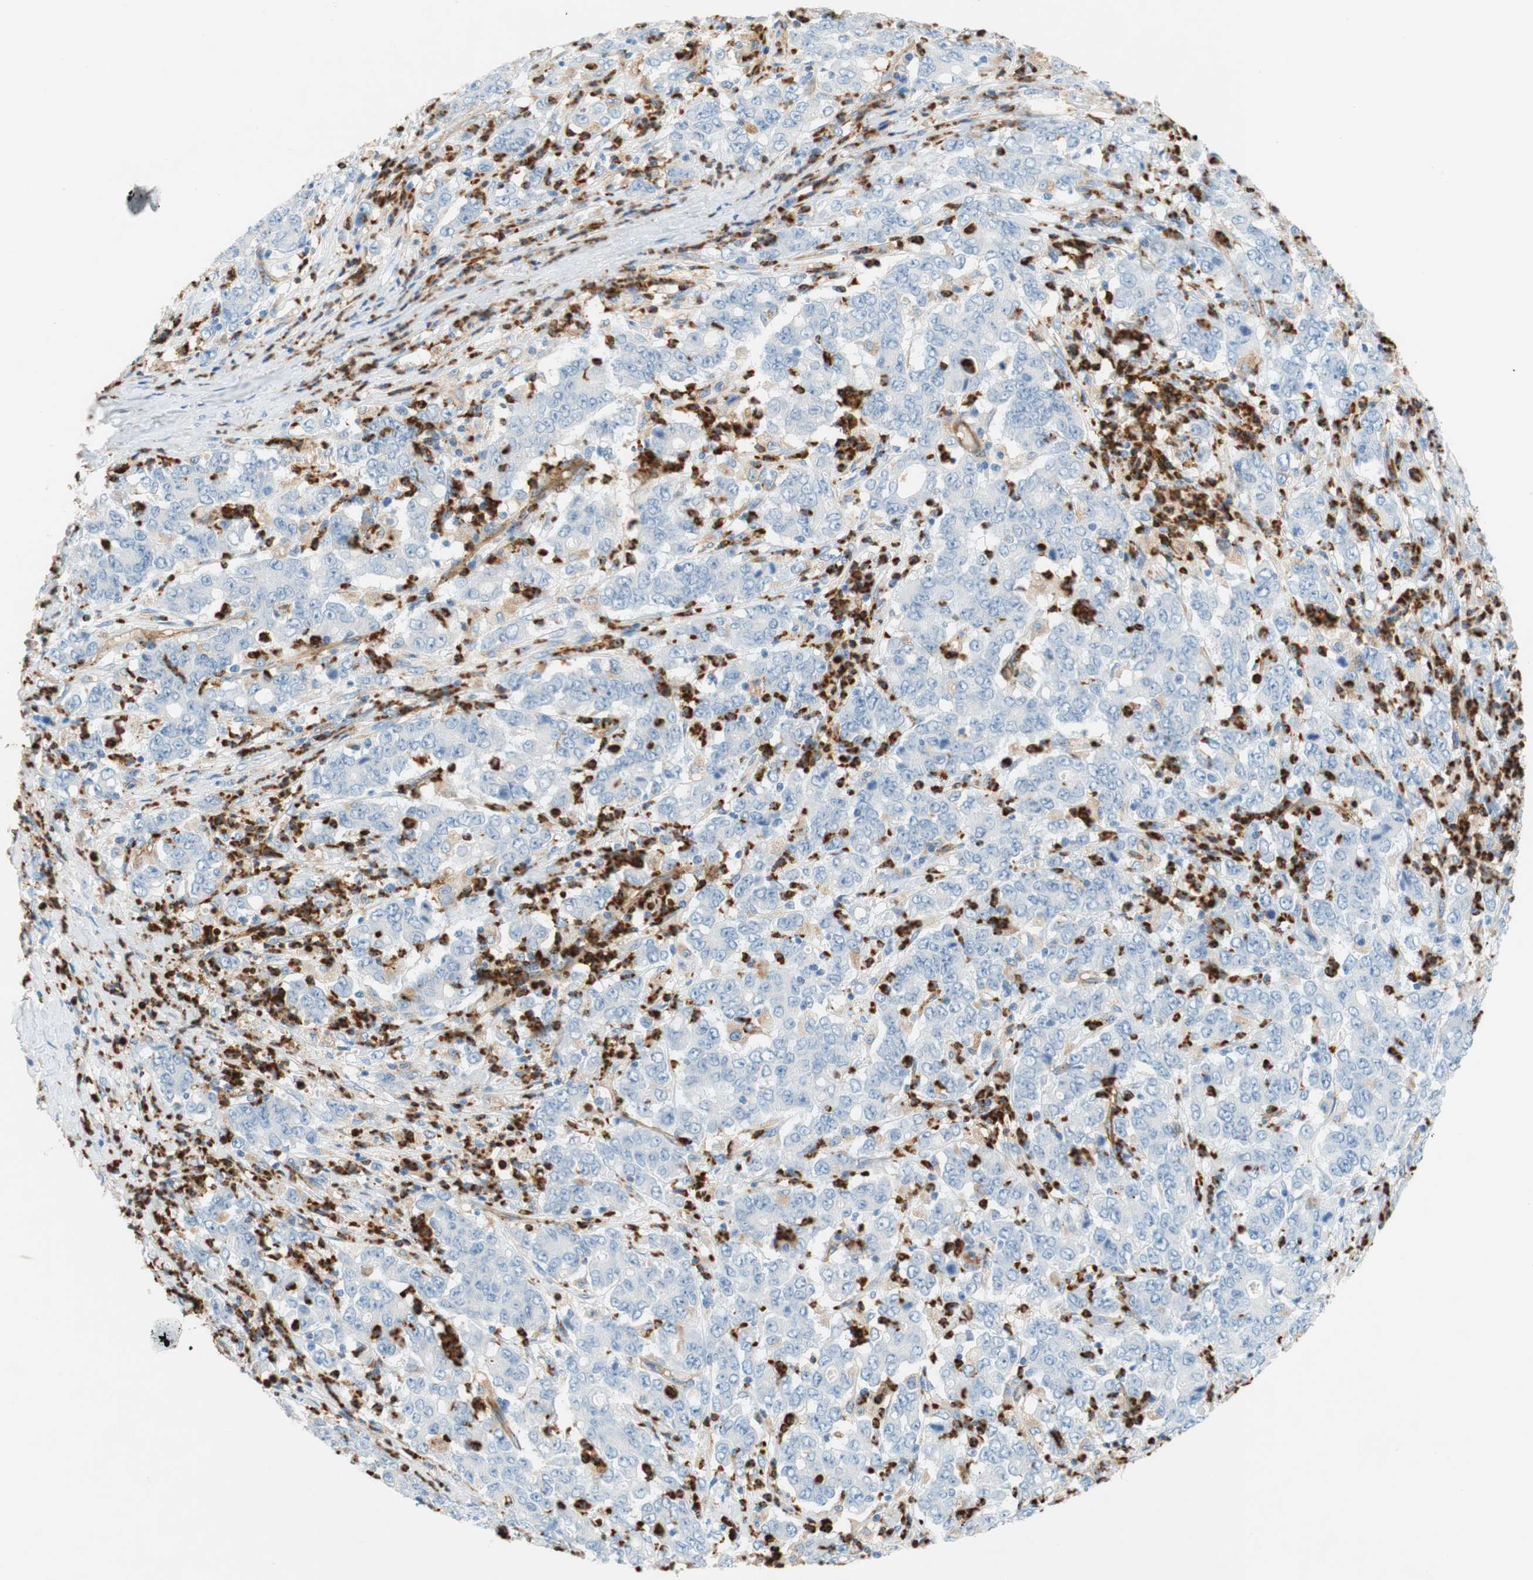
{"staining": {"intensity": "negative", "quantity": "none", "location": "none"}, "tissue": "stomach cancer", "cell_type": "Tumor cells", "image_type": "cancer", "snomed": [{"axis": "morphology", "description": "Adenocarcinoma, NOS"}, {"axis": "topography", "description": "Stomach, lower"}], "caption": "Immunohistochemical staining of human stomach adenocarcinoma shows no significant positivity in tumor cells. The staining is performed using DAB brown chromogen with nuclei counter-stained in using hematoxylin.", "gene": "STOM", "patient": {"sex": "female", "age": 71}}